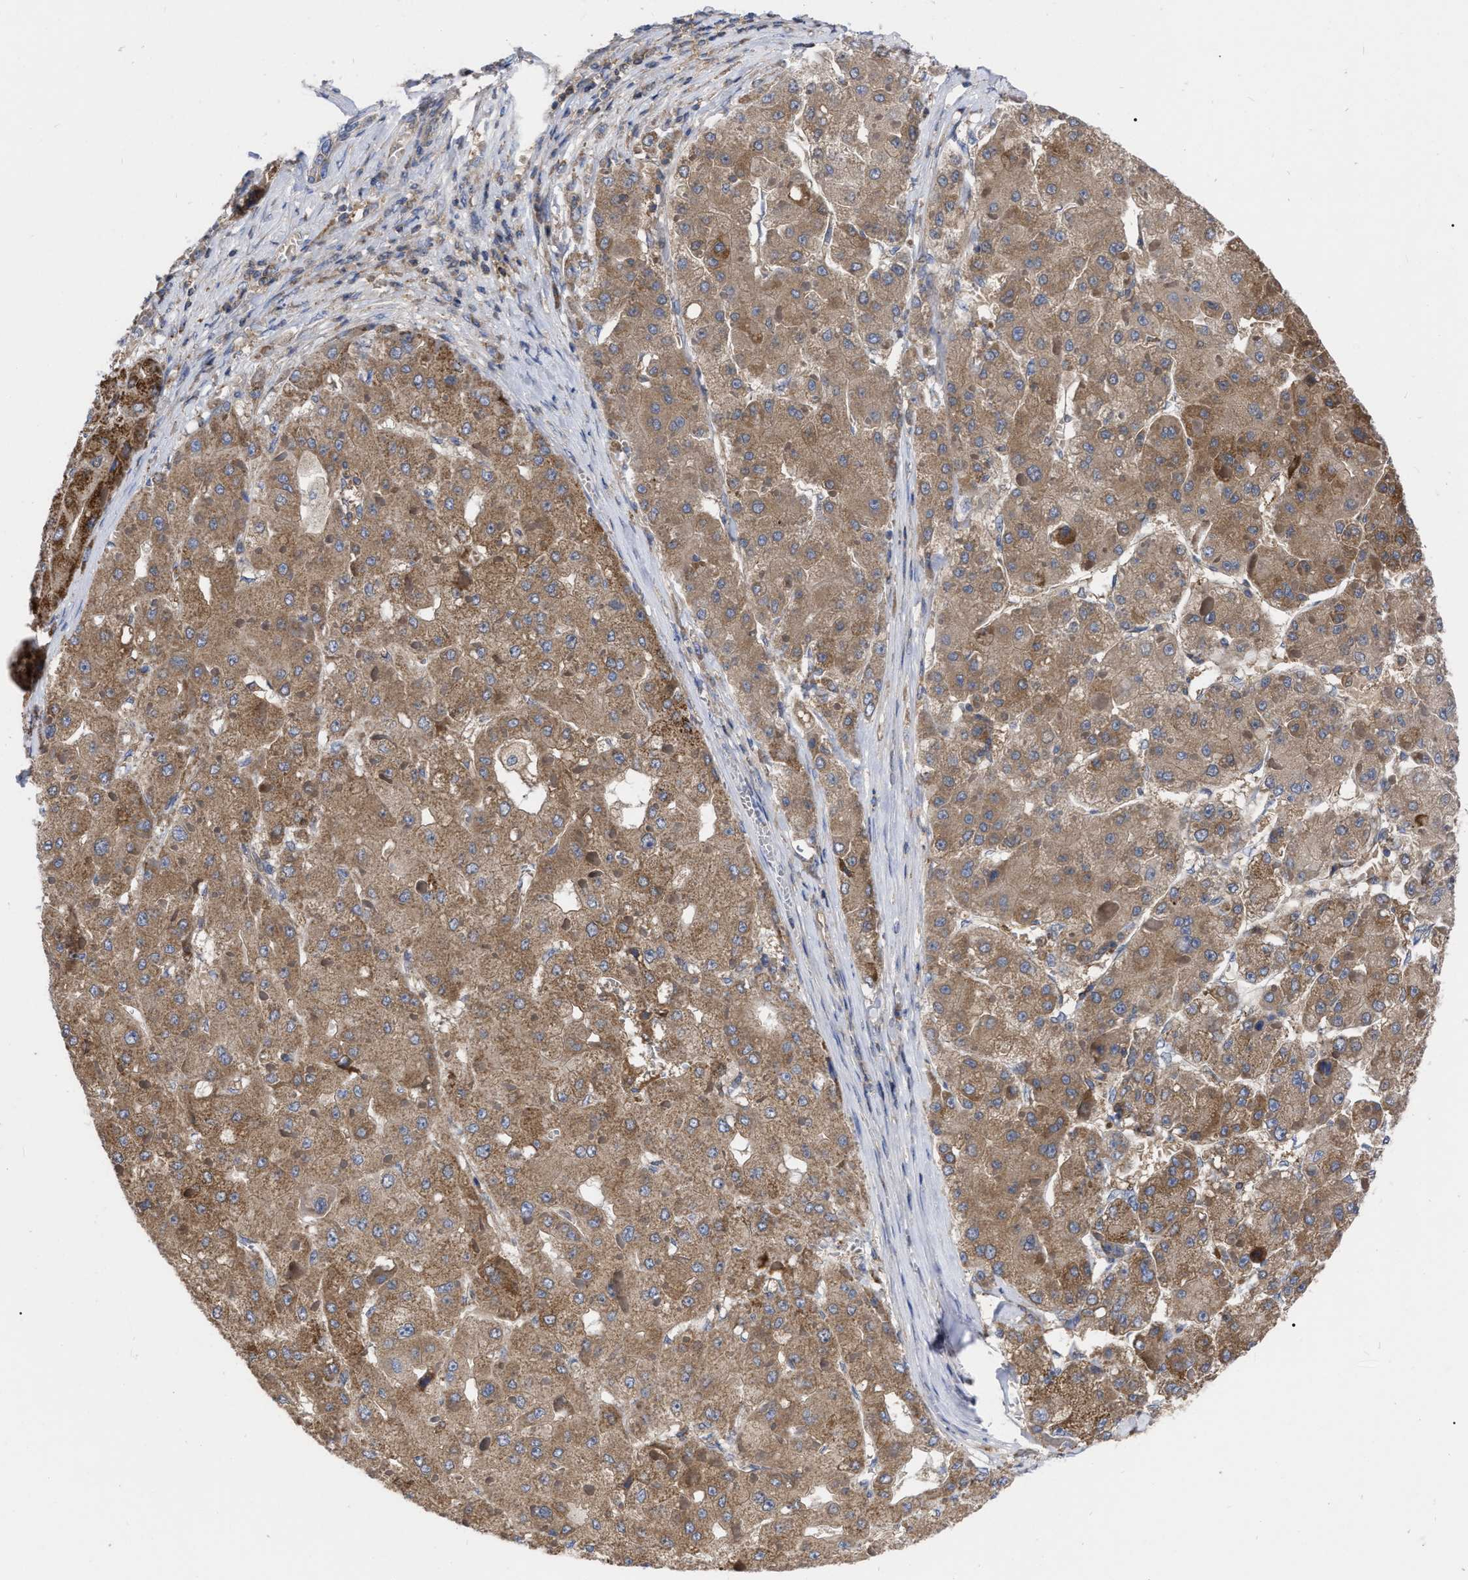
{"staining": {"intensity": "moderate", "quantity": ">75%", "location": "cytoplasmic/membranous"}, "tissue": "liver cancer", "cell_type": "Tumor cells", "image_type": "cancer", "snomed": [{"axis": "morphology", "description": "Carcinoma, Hepatocellular, NOS"}, {"axis": "topography", "description": "Liver"}], "caption": "Immunohistochemistry (IHC) (DAB (3,3'-diaminobenzidine)) staining of human liver hepatocellular carcinoma shows moderate cytoplasmic/membranous protein staining in about >75% of tumor cells.", "gene": "CDKN2C", "patient": {"sex": "female", "age": 73}}